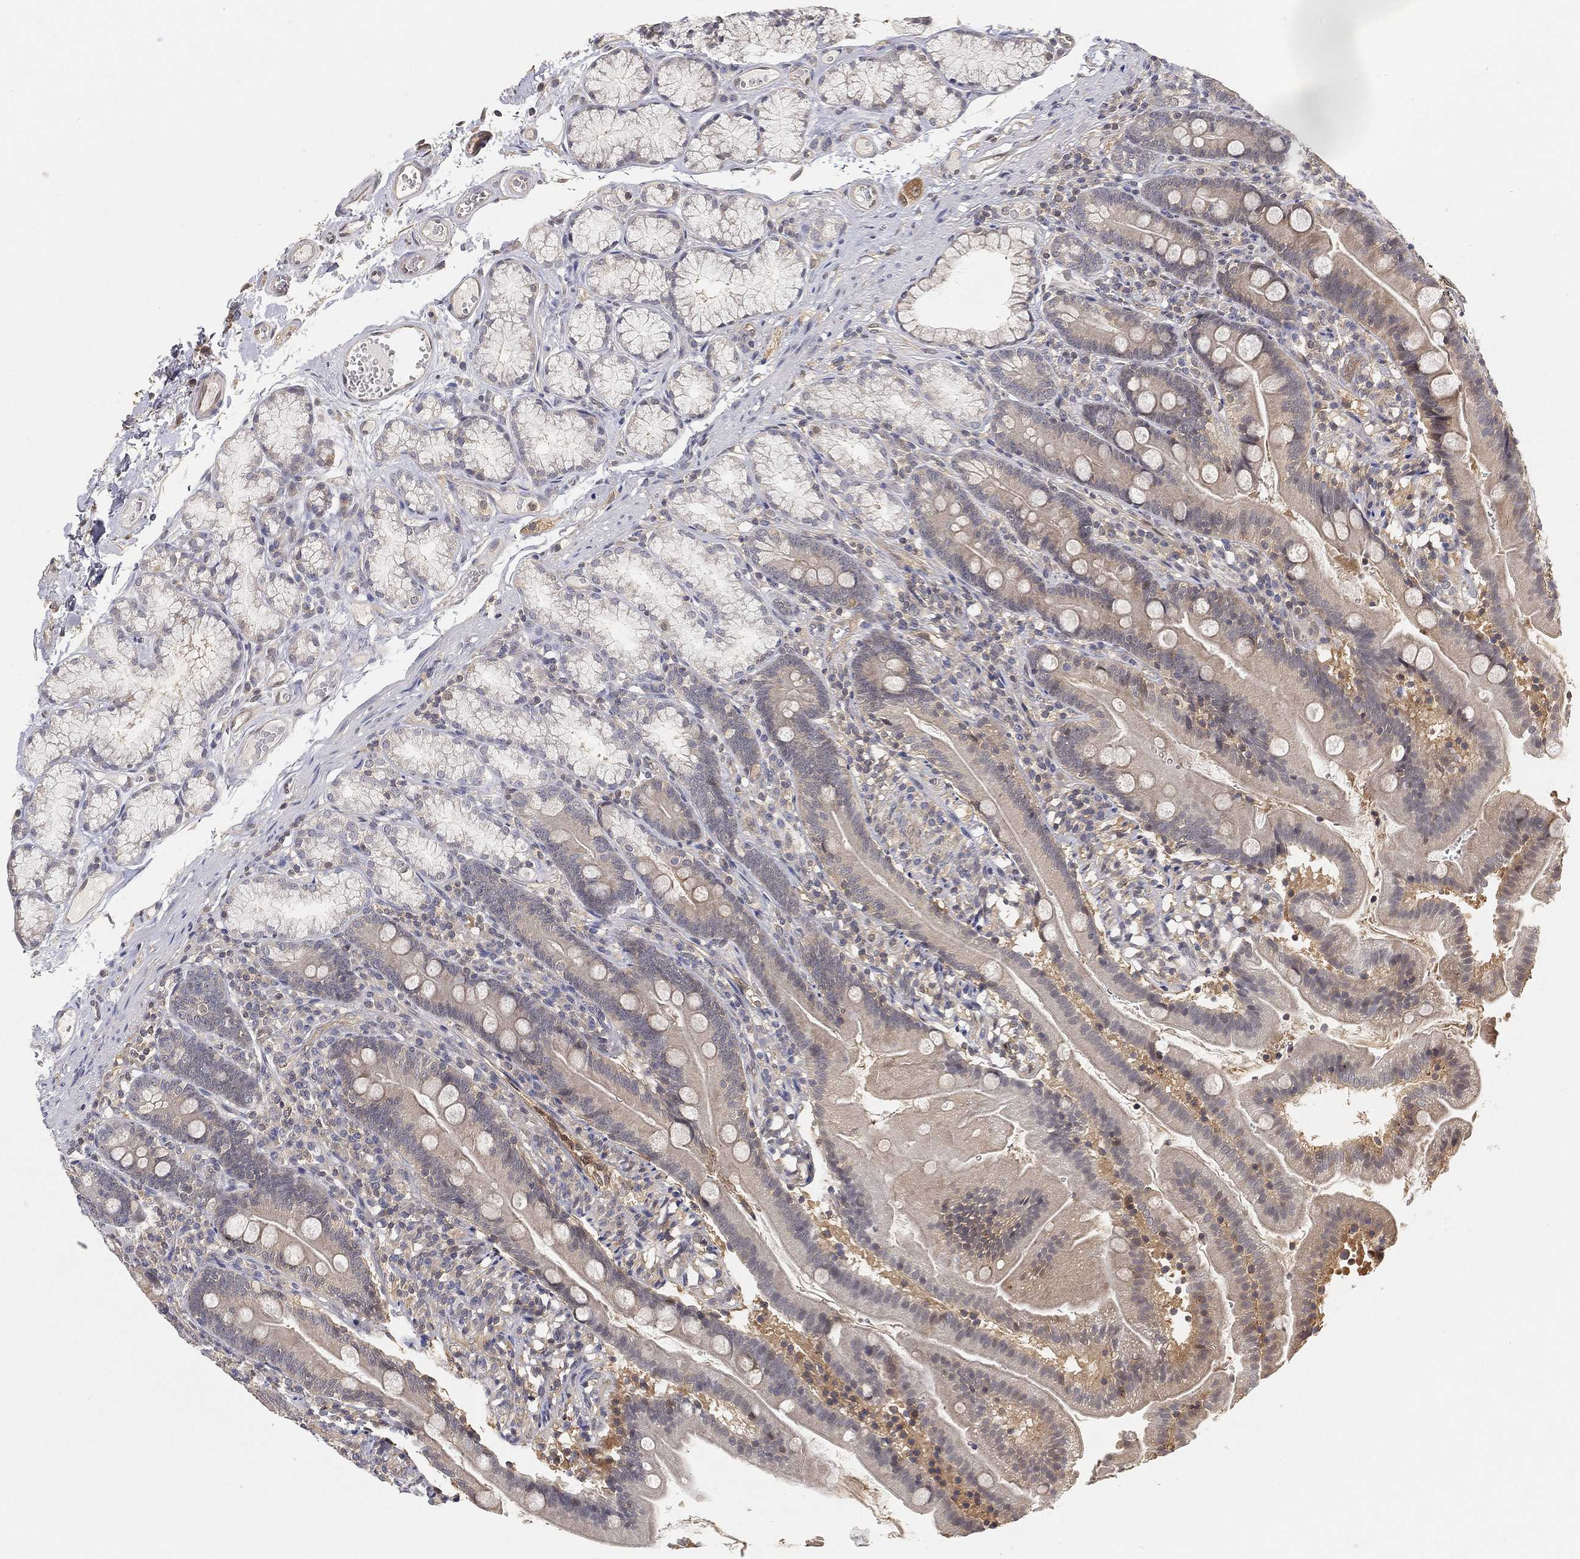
{"staining": {"intensity": "weak", "quantity": "<25%", "location": "cytoplasmic/membranous"}, "tissue": "duodenum", "cell_type": "Glandular cells", "image_type": "normal", "snomed": [{"axis": "morphology", "description": "Normal tissue, NOS"}, {"axis": "topography", "description": "Duodenum"}], "caption": "Immunohistochemical staining of benign human duodenum demonstrates no significant staining in glandular cells.", "gene": "MAPK1", "patient": {"sex": "female", "age": 67}}